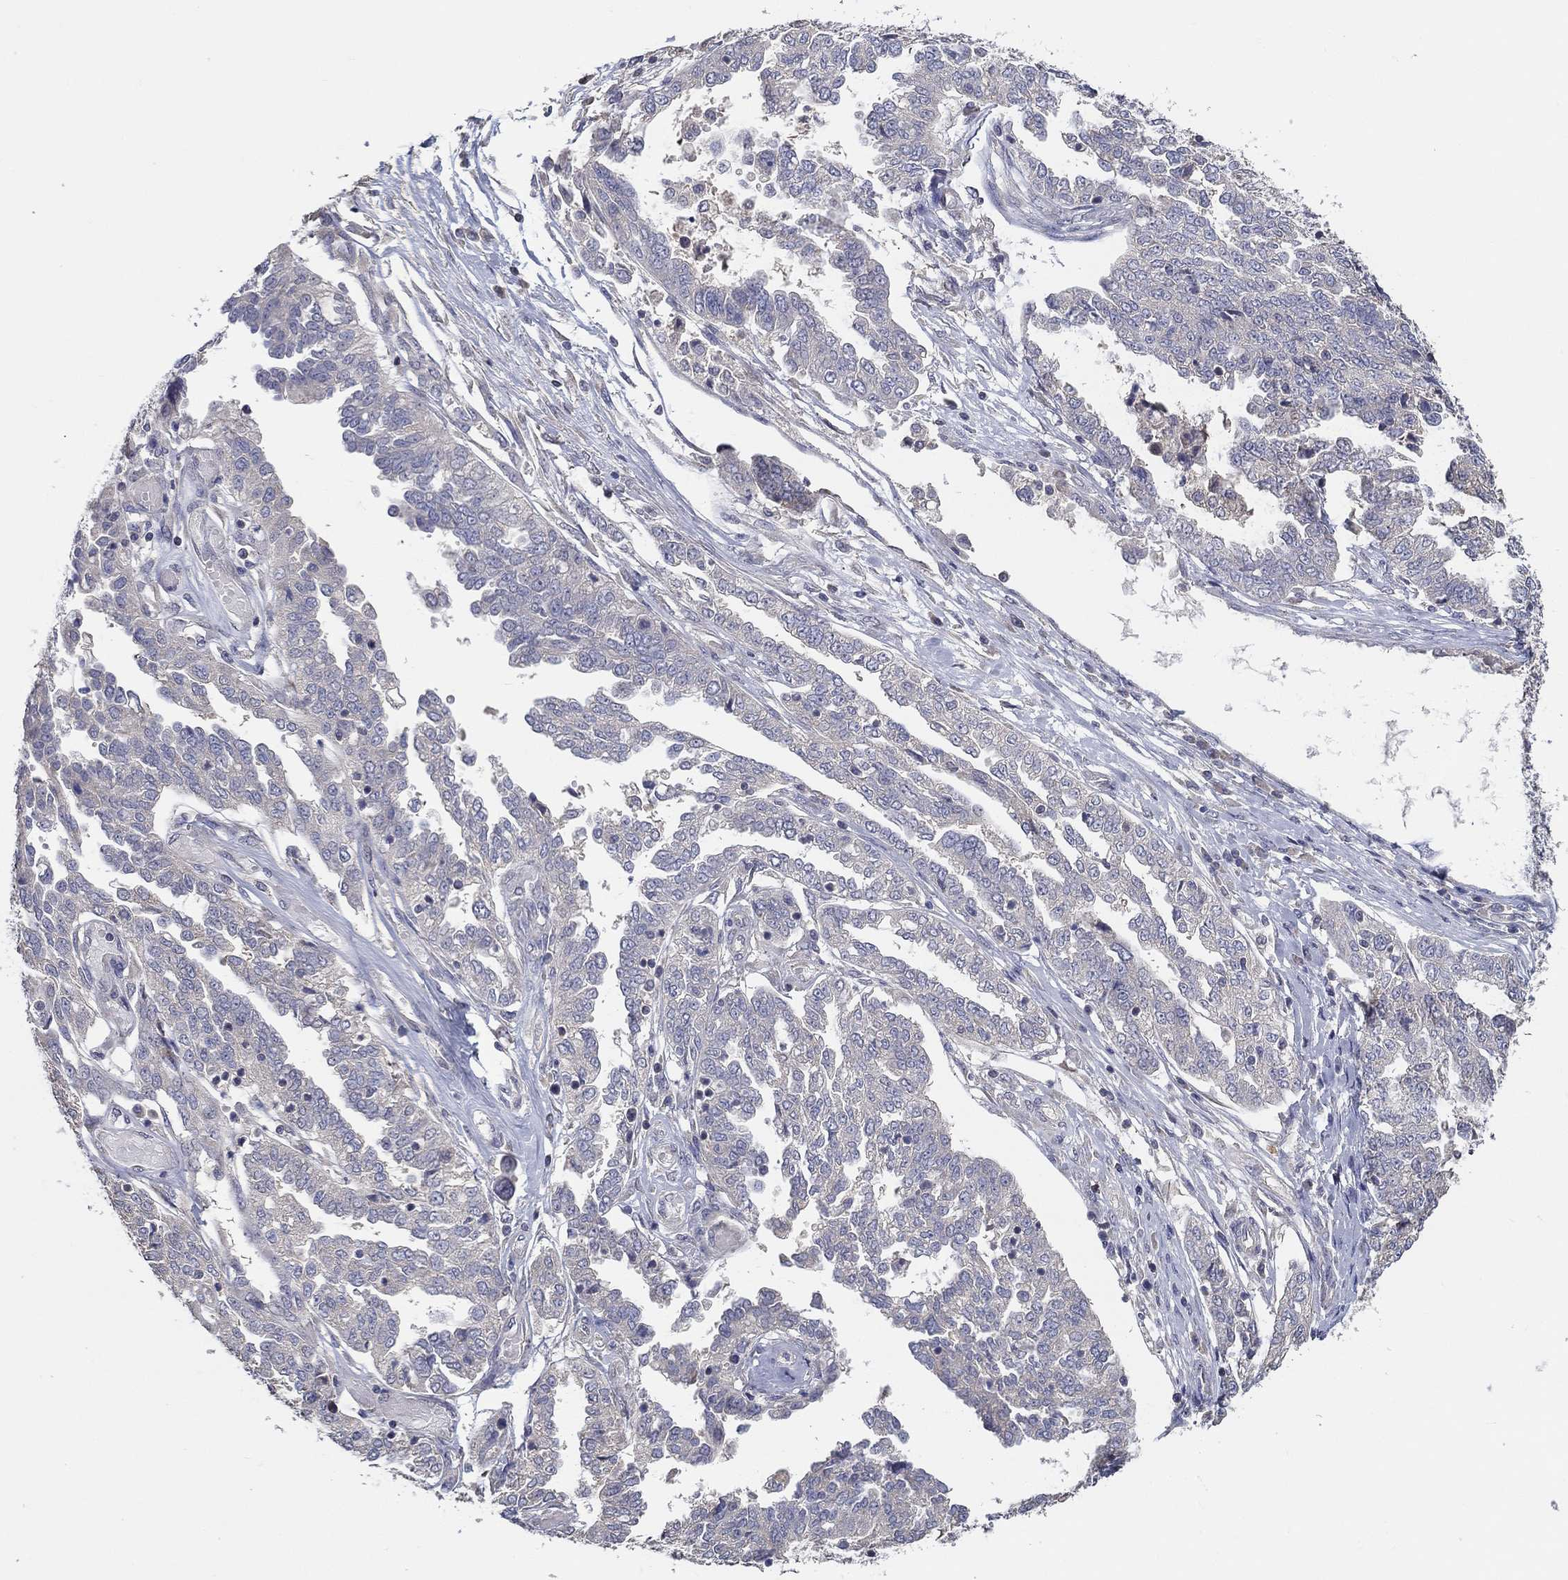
{"staining": {"intensity": "negative", "quantity": "none", "location": "none"}, "tissue": "ovarian cancer", "cell_type": "Tumor cells", "image_type": "cancer", "snomed": [{"axis": "morphology", "description": "Cystadenocarcinoma, serous, NOS"}, {"axis": "topography", "description": "Ovary"}], "caption": "A histopathology image of human ovarian serous cystadenocarcinoma is negative for staining in tumor cells.", "gene": "DOCK3", "patient": {"sex": "female", "age": 67}}